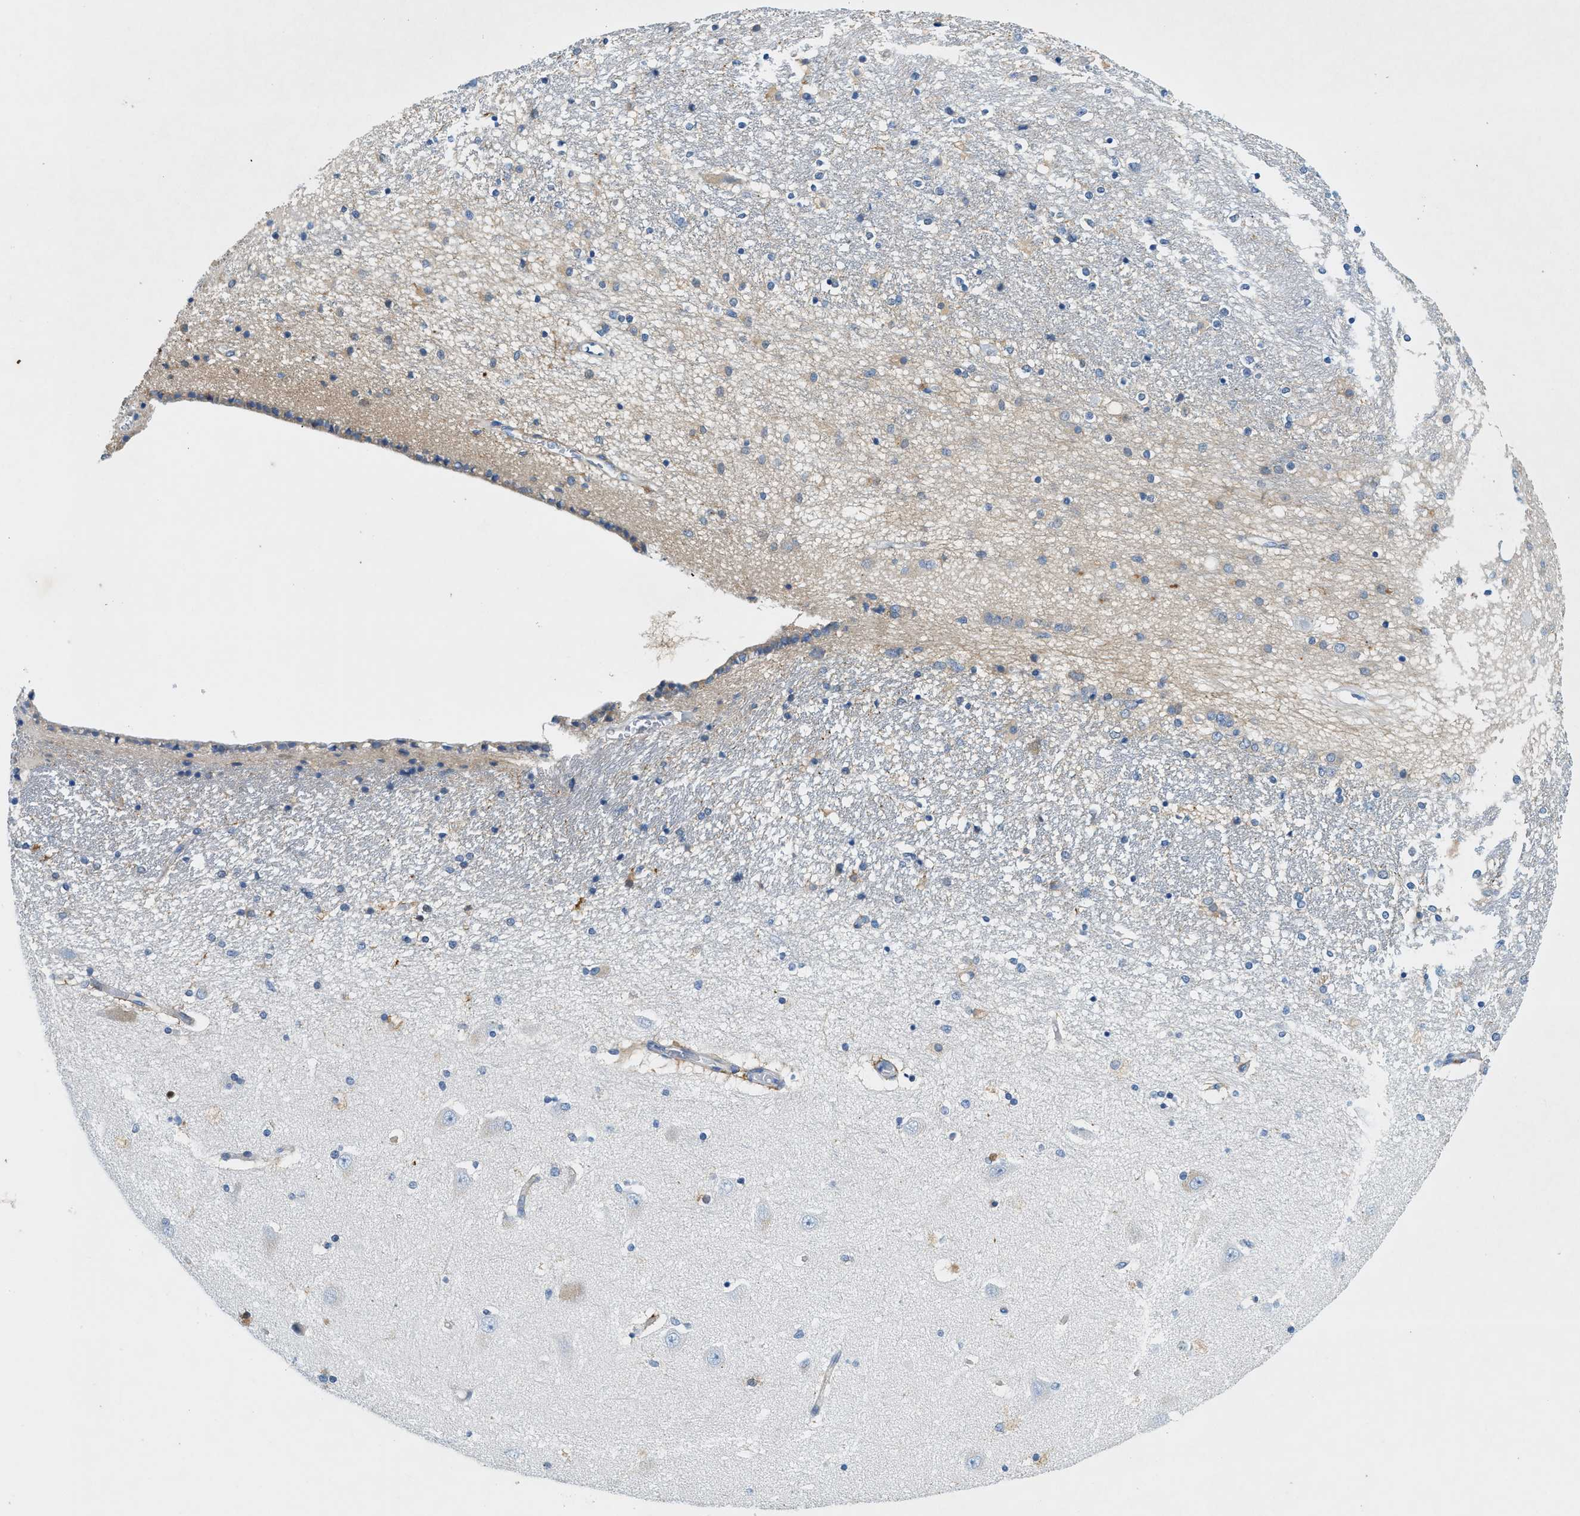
{"staining": {"intensity": "negative", "quantity": "none", "location": "none"}, "tissue": "hippocampus", "cell_type": "Glial cells", "image_type": "normal", "snomed": [{"axis": "morphology", "description": "Normal tissue, NOS"}, {"axis": "topography", "description": "Hippocampus"}], "caption": "This is a image of immunohistochemistry (IHC) staining of unremarkable hippocampus, which shows no staining in glial cells. Nuclei are stained in blue.", "gene": "ZDHHC13", "patient": {"sex": "female", "age": 54}}